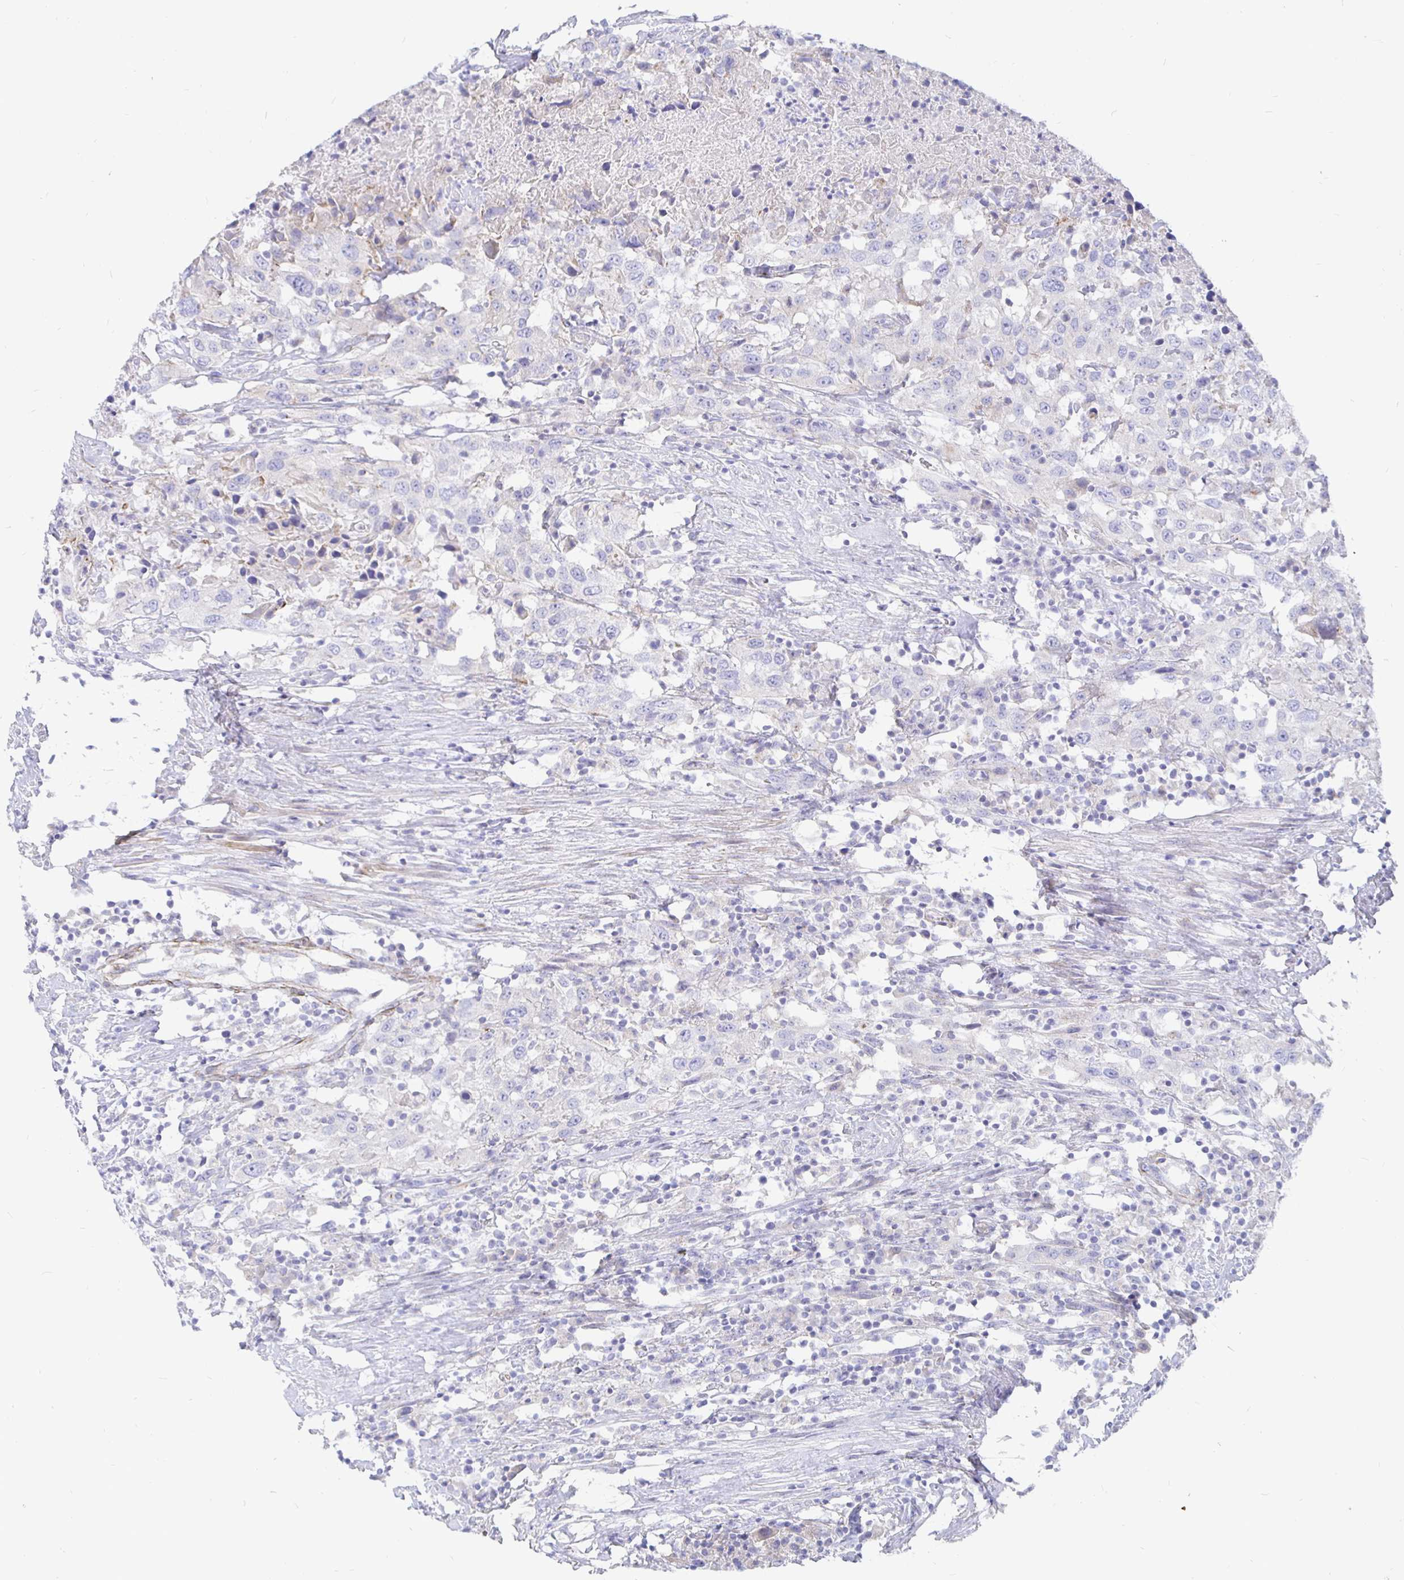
{"staining": {"intensity": "negative", "quantity": "none", "location": "none"}, "tissue": "urothelial cancer", "cell_type": "Tumor cells", "image_type": "cancer", "snomed": [{"axis": "morphology", "description": "Urothelial carcinoma, High grade"}, {"axis": "topography", "description": "Urinary bladder"}], "caption": "Urothelial carcinoma (high-grade) was stained to show a protein in brown. There is no significant expression in tumor cells. Brightfield microscopy of immunohistochemistry stained with DAB (3,3'-diaminobenzidine) (brown) and hematoxylin (blue), captured at high magnification.", "gene": "COX16", "patient": {"sex": "male", "age": 61}}